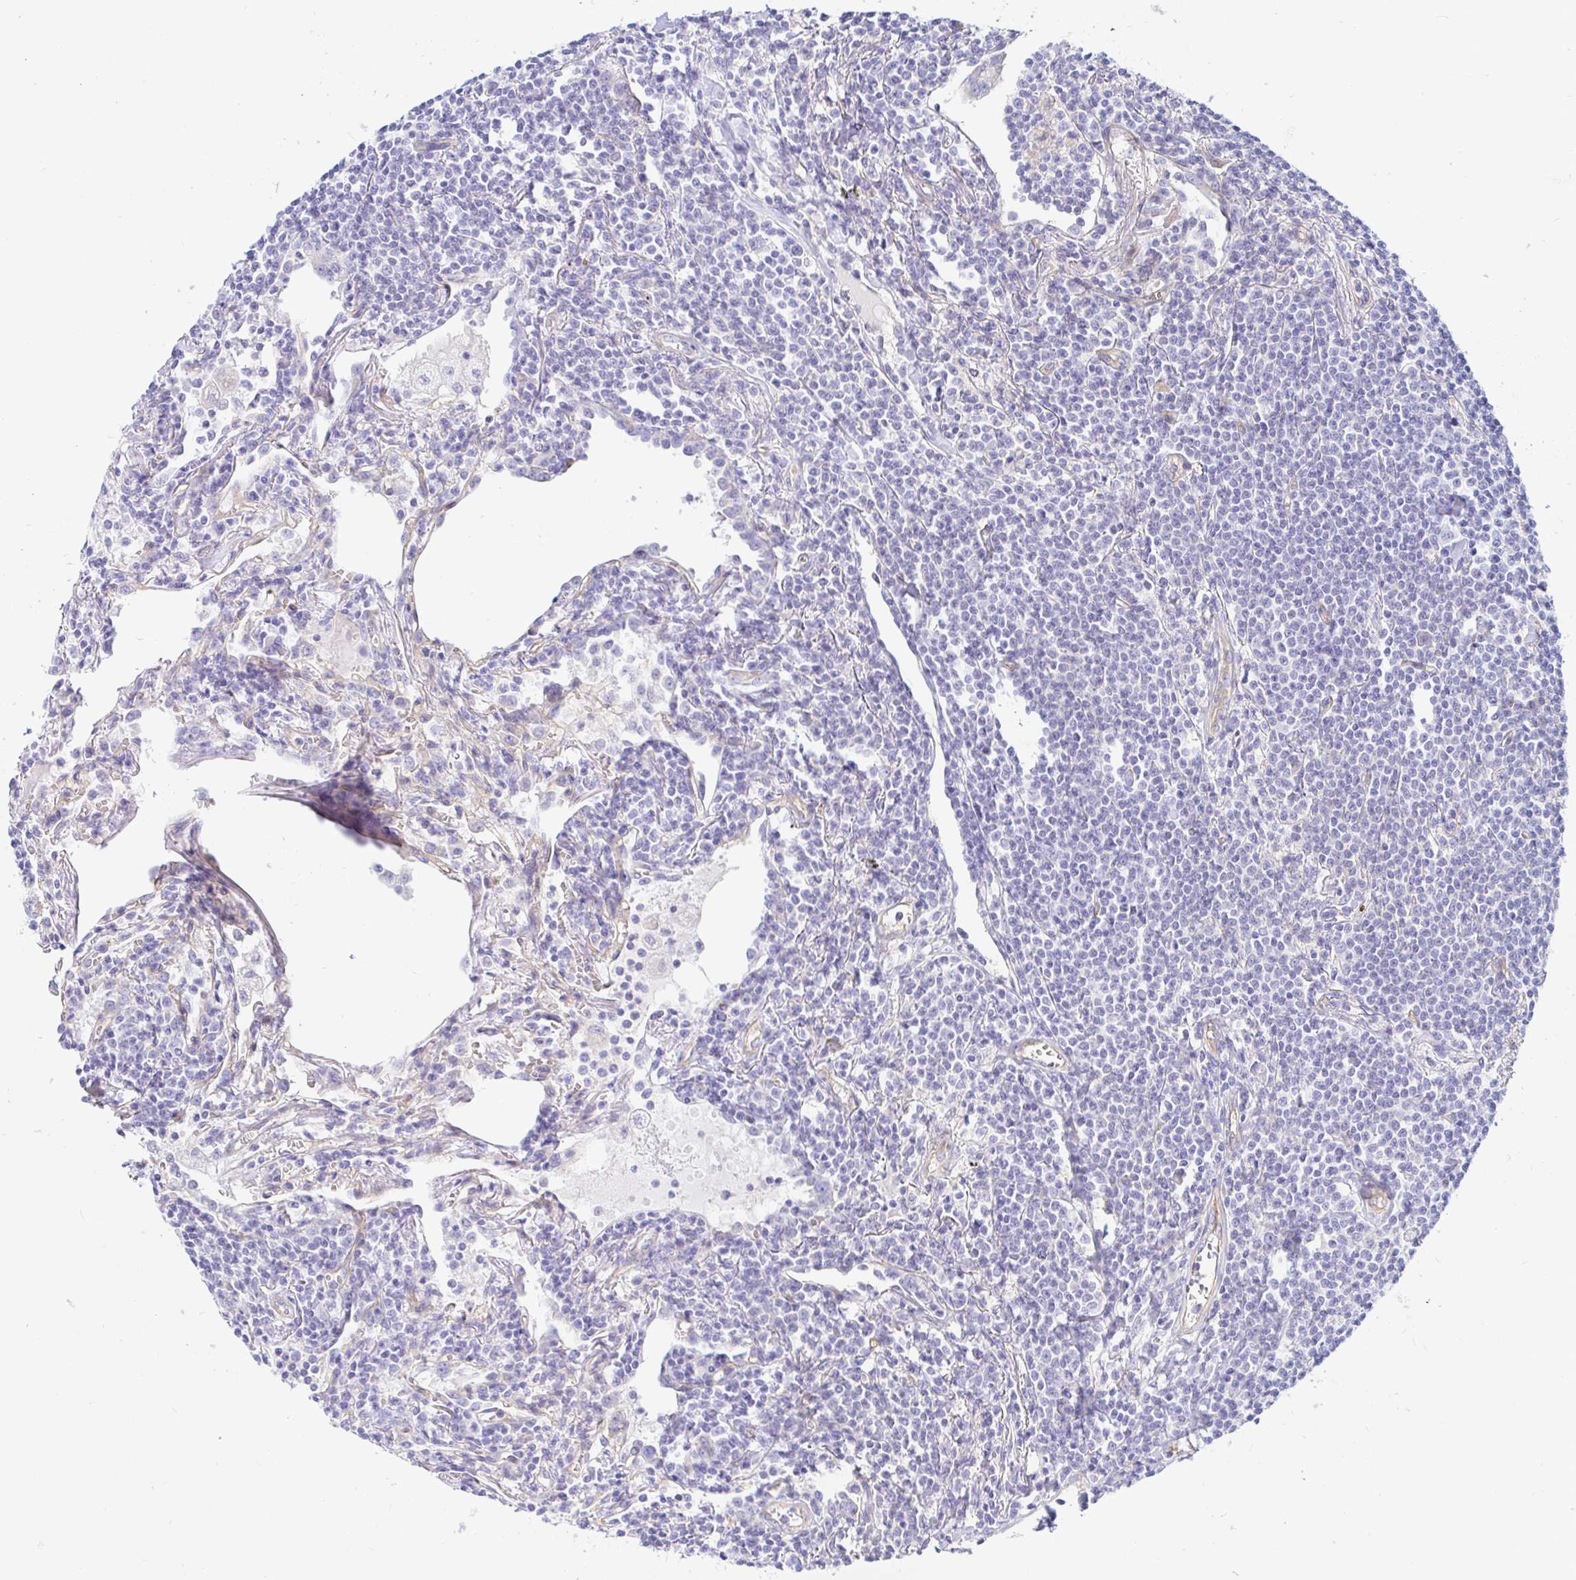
{"staining": {"intensity": "negative", "quantity": "none", "location": "none"}, "tissue": "lymphoma", "cell_type": "Tumor cells", "image_type": "cancer", "snomed": [{"axis": "morphology", "description": "Malignant lymphoma, non-Hodgkin's type, Low grade"}, {"axis": "topography", "description": "Lung"}], "caption": "A histopathology image of human lymphoma is negative for staining in tumor cells.", "gene": "ARL4D", "patient": {"sex": "female", "age": 71}}